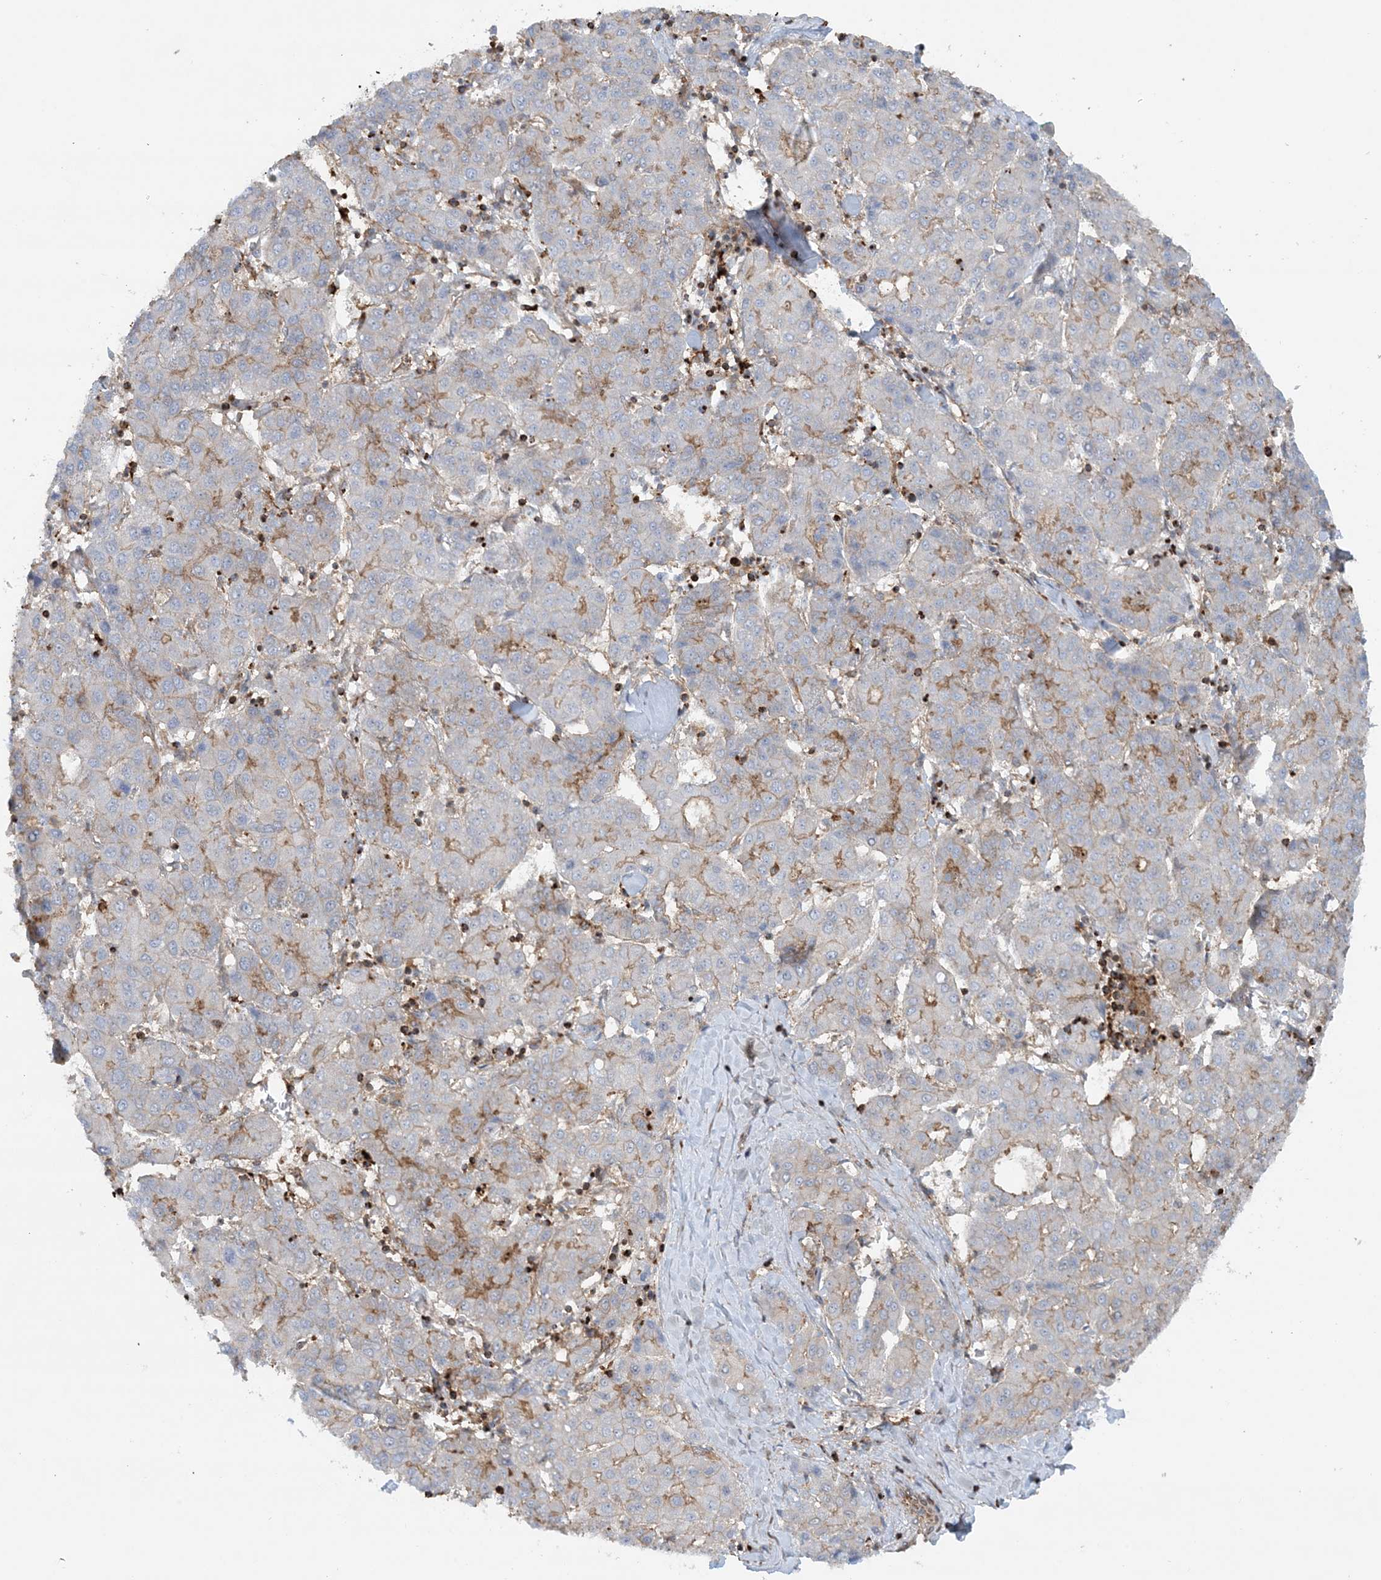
{"staining": {"intensity": "moderate", "quantity": "<25%", "location": "cytoplasmic/membranous"}, "tissue": "liver cancer", "cell_type": "Tumor cells", "image_type": "cancer", "snomed": [{"axis": "morphology", "description": "Carcinoma, Hepatocellular, NOS"}, {"axis": "topography", "description": "Liver"}], "caption": "Human liver cancer (hepatocellular carcinoma) stained with a brown dye demonstrates moderate cytoplasmic/membranous positive positivity in about <25% of tumor cells.", "gene": "STAM2", "patient": {"sex": "male", "age": 65}}